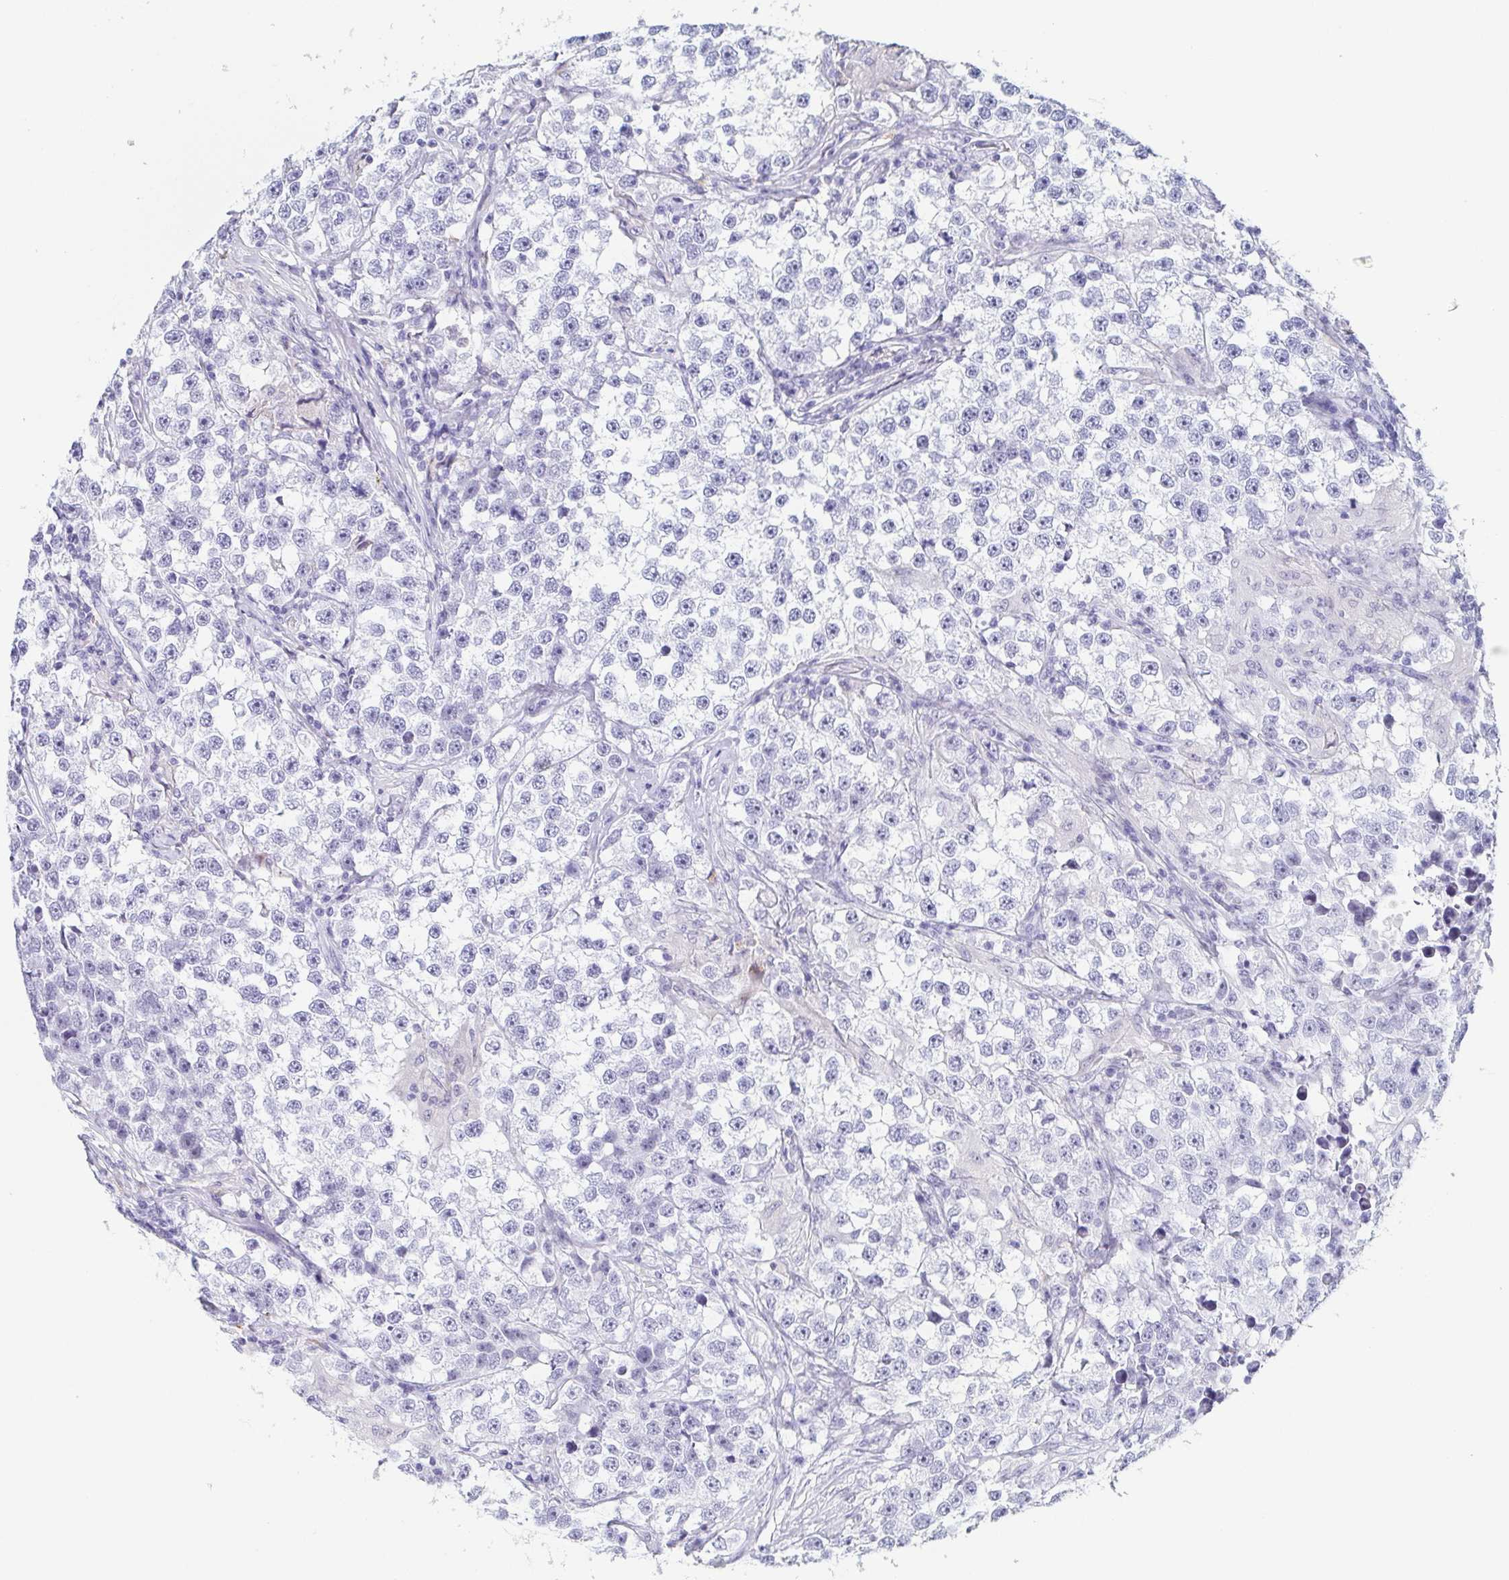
{"staining": {"intensity": "negative", "quantity": "none", "location": "none"}, "tissue": "testis cancer", "cell_type": "Tumor cells", "image_type": "cancer", "snomed": [{"axis": "morphology", "description": "Seminoma, NOS"}, {"axis": "topography", "description": "Testis"}], "caption": "This histopathology image is of testis seminoma stained with immunohistochemistry (IHC) to label a protein in brown with the nuclei are counter-stained blue. There is no positivity in tumor cells.", "gene": "REG4", "patient": {"sex": "male", "age": 46}}